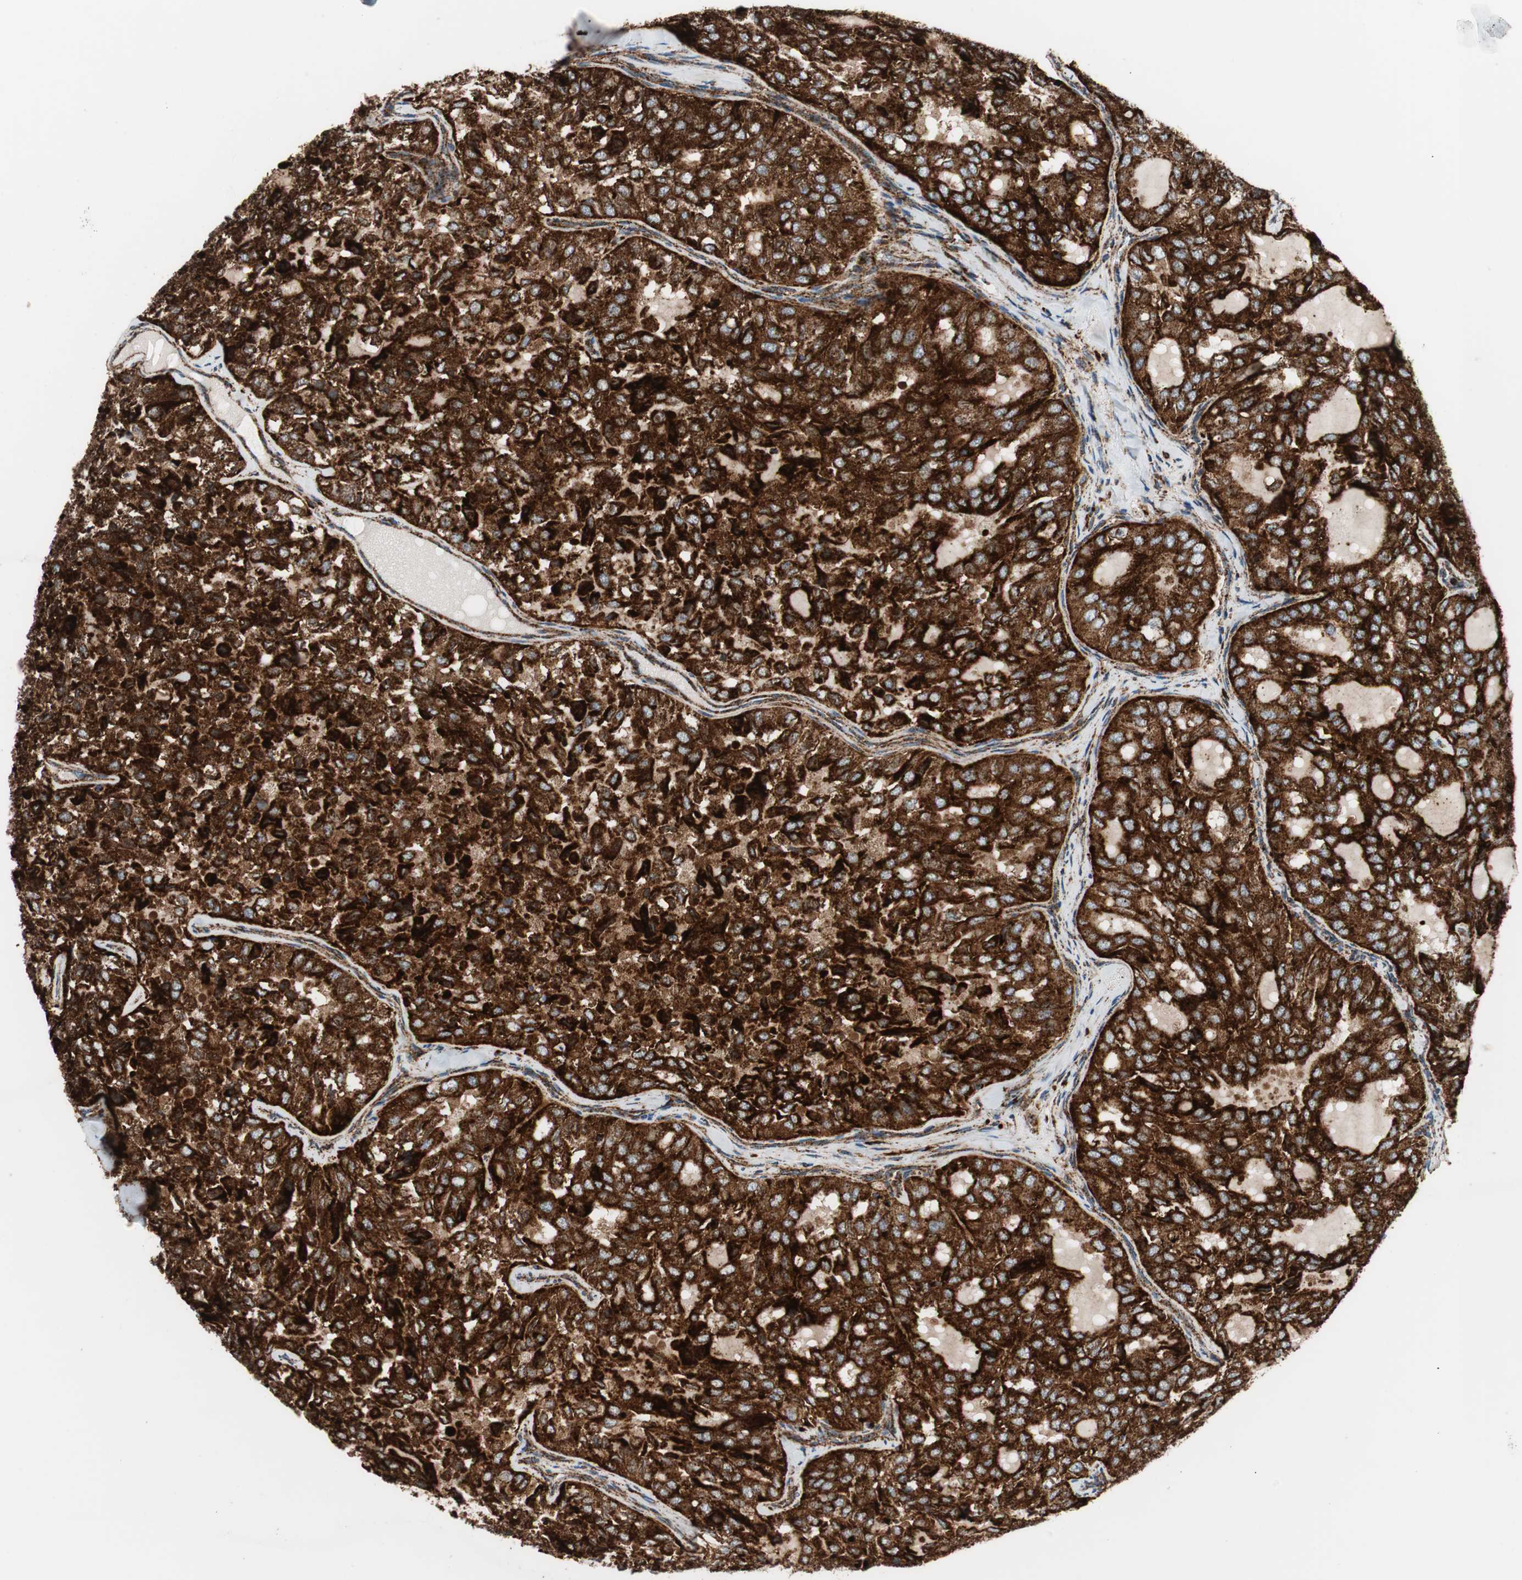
{"staining": {"intensity": "strong", "quantity": ">75%", "location": "cytoplasmic/membranous"}, "tissue": "thyroid cancer", "cell_type": "Tumor cells", "image_type": "cancer", "snomed": [{"axis": "morphology", "description": "Follicular adenoma carcinoma, NOS"}, {"axis": "topography", "description": "Thyroid gland"}], "caption": "A histopathology image of follicular adenoma carcinoma (thyroid) stained for a protein exhibits strong cytoplasmic/membranous brown staining in tumor cells.", "gene": "LAMP1", "patient": {"sex": "male", "age": 75}}